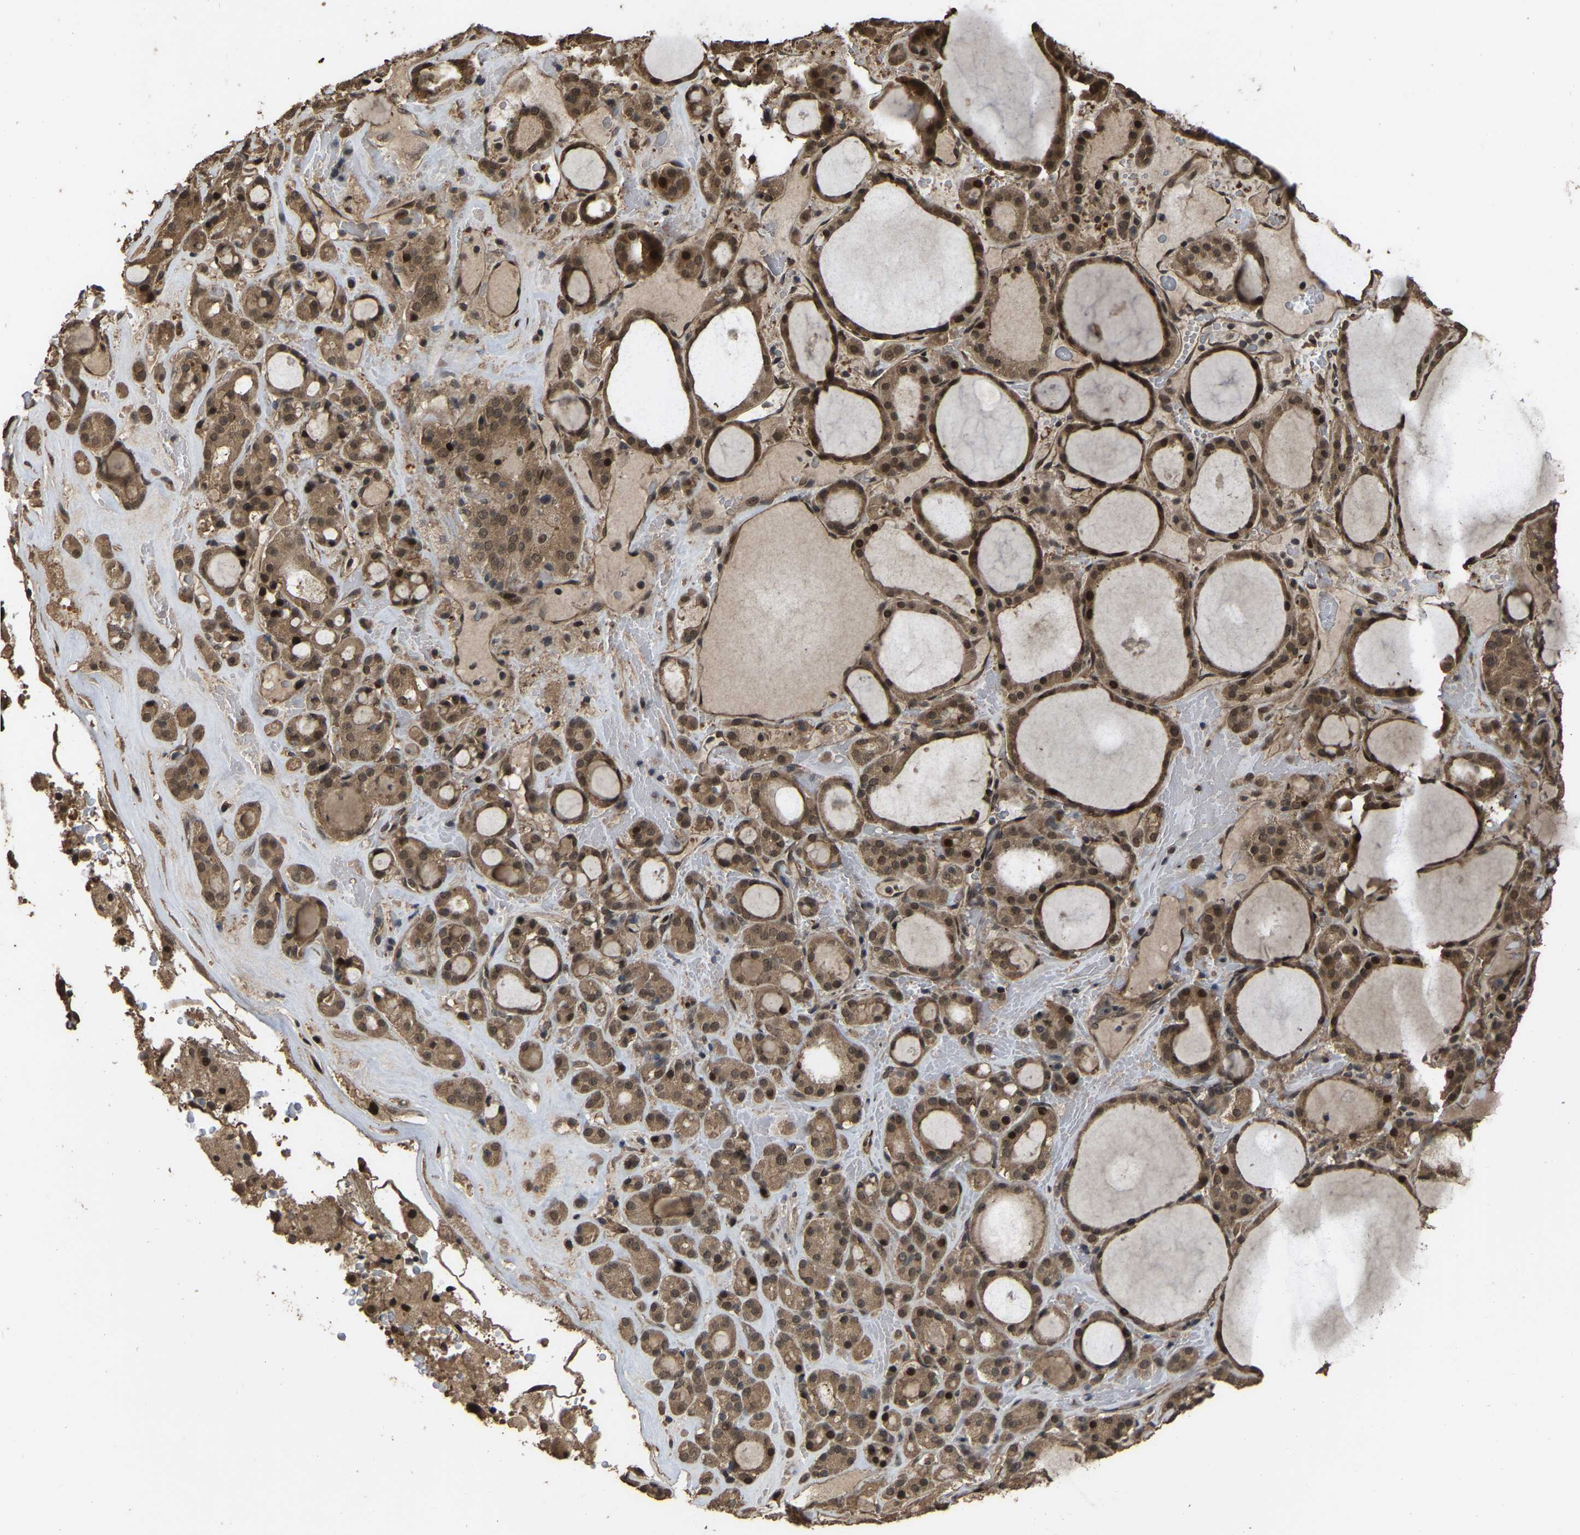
{"staining": {"intensity": "moderate", "quantity": ">75%", "location": "cytoplasmic/membranous,nuclear"}, "tissue": "thyroid gland", "cell_type": "Glandular cells", "image_type": "normal", "snomed": [{"axis": "morphology", "description": "Normal tissue, NOS"}, {"axis": "morphology", "description": "Carcinoma, NOS"}, {"axis": "topography", "description": "Thyroid gland"}], "caption": "Immunohistochemical staining of benign thyroid gland shows medium levels of moderate cytoplasmic/membranous,nuclear positivity in approximately >75% of glandular cells.", "gene": "ARHGAP23", "patient": {"sex": "female", "age": 86}}